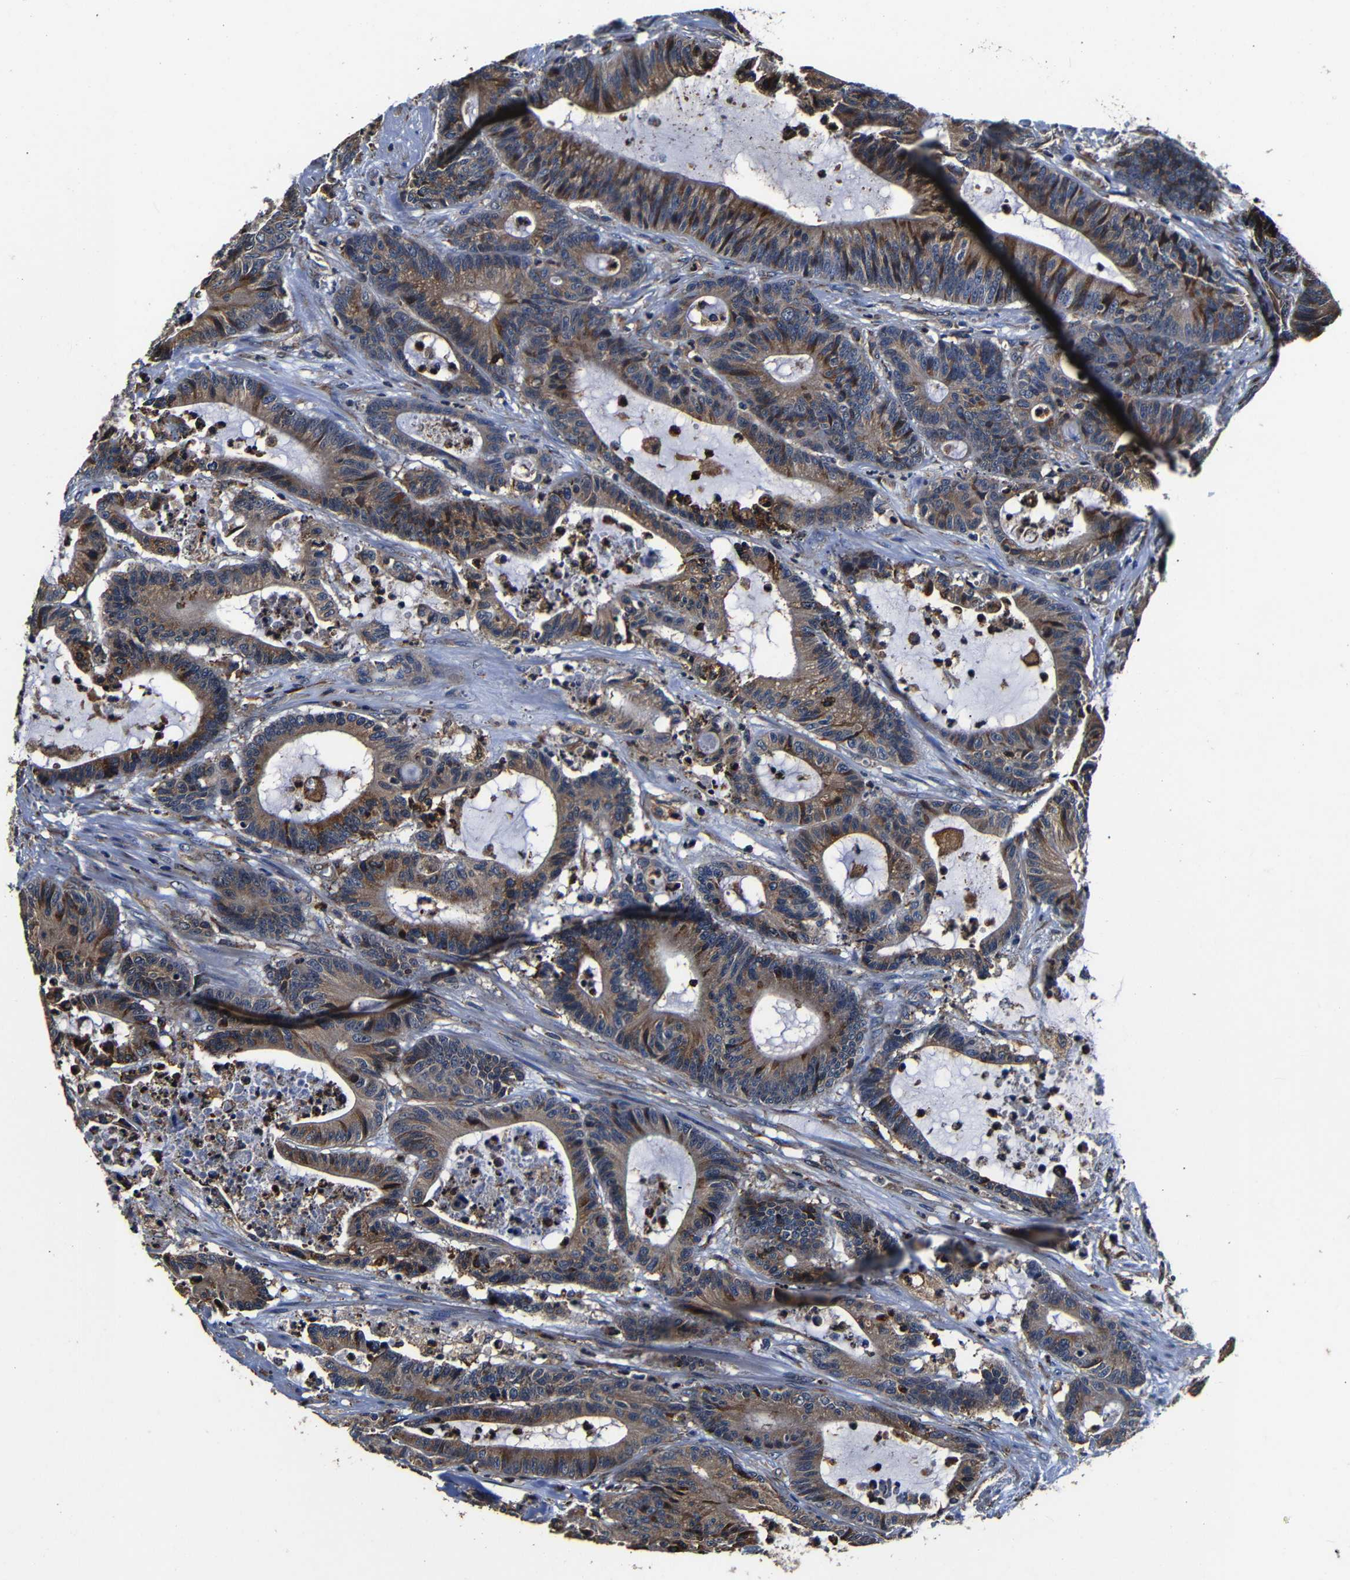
{"staining": {"intensity": "moderate", "quantity": ">75%", "location": "cytoplasmic/membranous"}, "tissue": "colorectal cancer", "cell_type": "Tumor cells", "image_type": "cancer", "snomed": [{"axis": "morphology", "description": "Adenocarcinoma, NOS"}, {"axis": "topography", "description": "Colon"}], "caption": "A high-resolution image shows immunohistochemistry staining of colorectal adenocarcinoma, which reveals moderate cytoplasmic/membranous positivity in about >75% of tumor cells.", "gene": "SCN9A", "patient": {"sex": "female", "age": 84}}